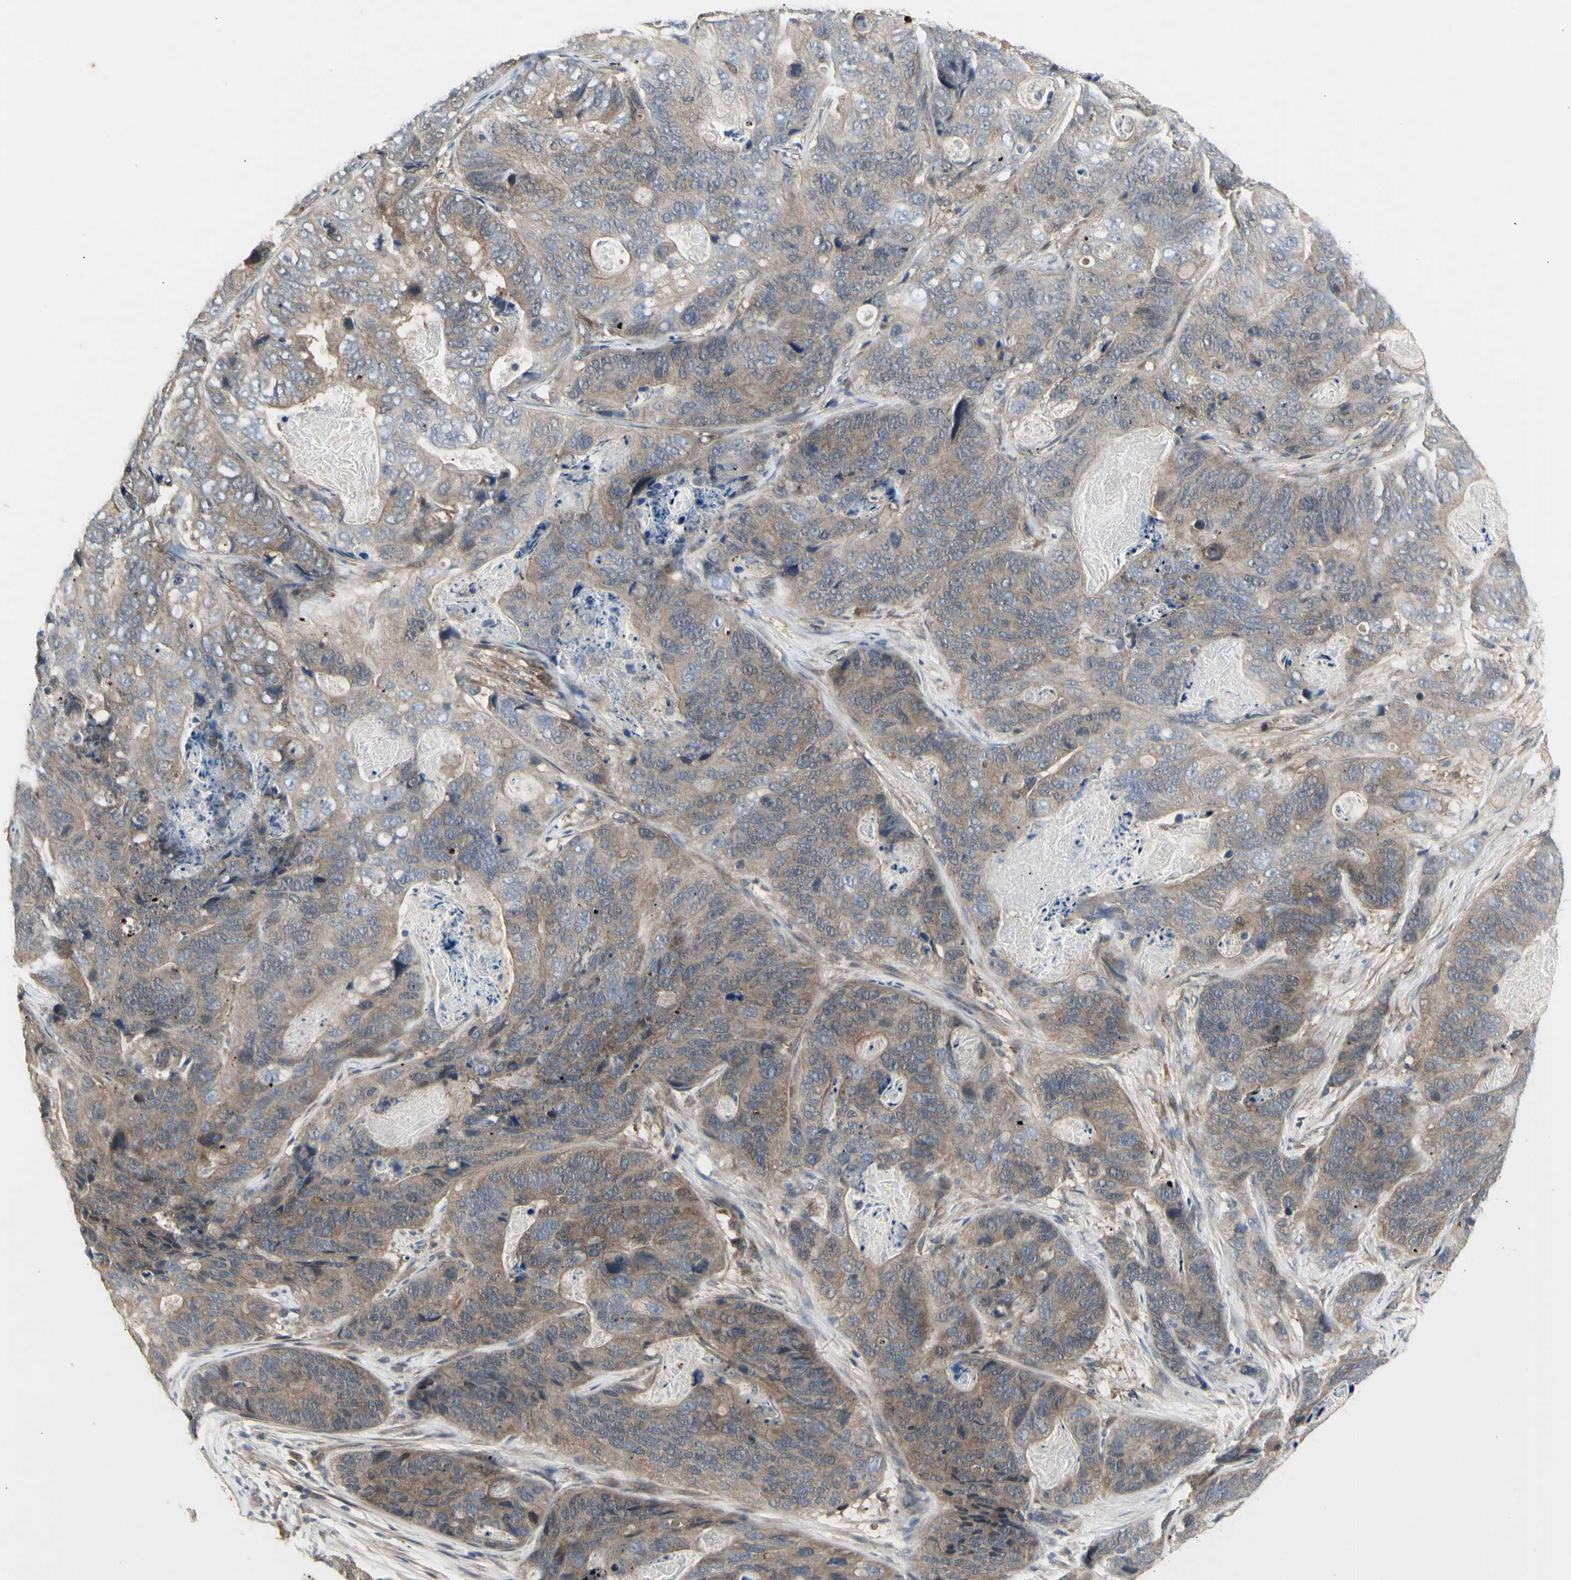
{"staining": {"intensity": "moderate", "quantity": ">75%", "location": "cytoplasmic/membranous"}, "tissue": "stomach cancer", "cell_type": "Tumor cells", "image_type": "cancer", "snomed": [{"axis": "morphology", "description": "Adenocarcinoma, NOS"}, {"axis": "topography", "description": "Stomach"}], "caption": "Immunohistochemical staining of human adenocarcinoma (stomach) reveals moderate cytoplasmic/membranous protein staining in approximately >75% of tumor cells.", "gene": "CHURC1-FNTB", "patient": {"sex": "female", "age": 89}}